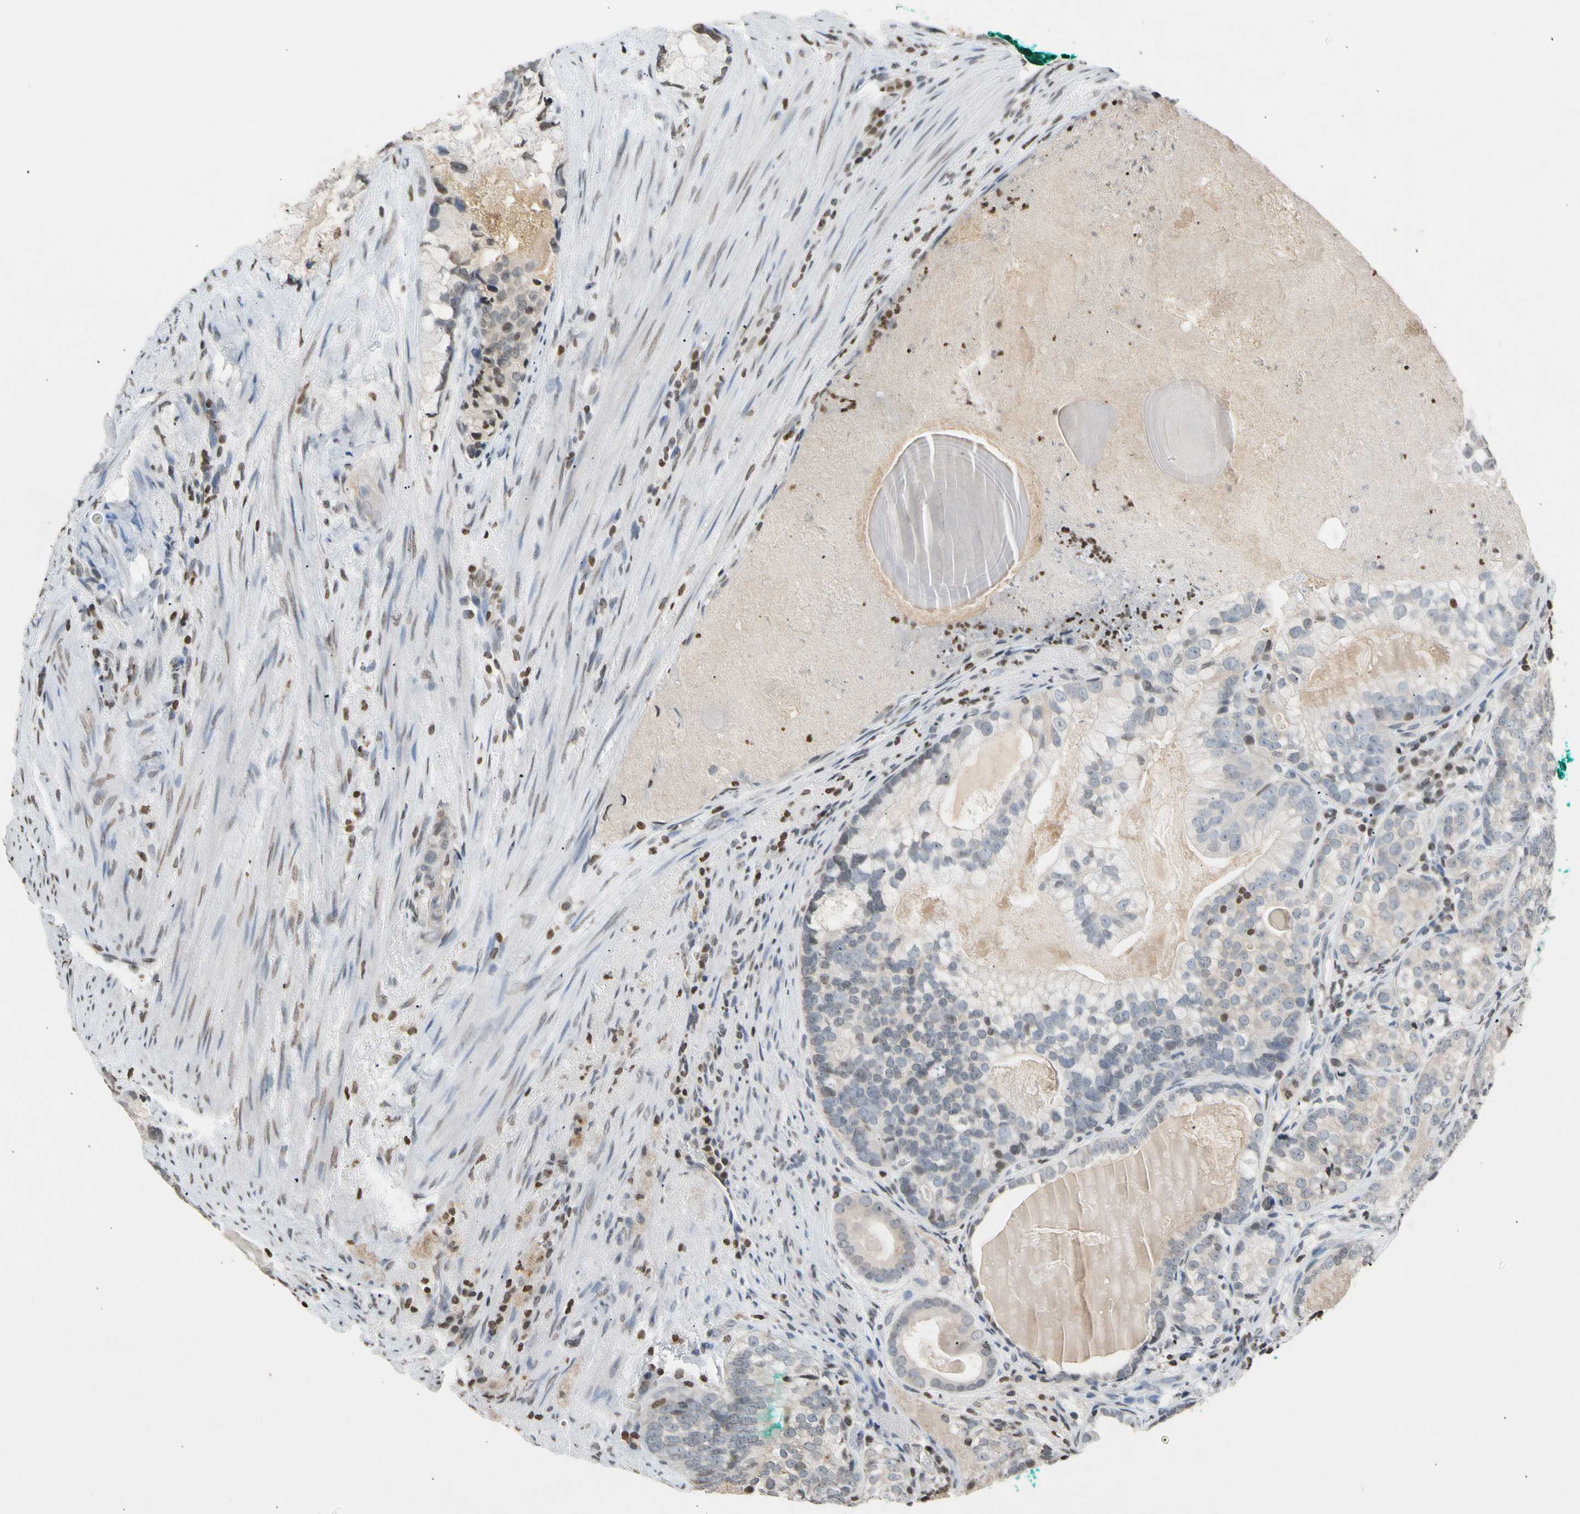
{"staining": {"intensity": "weak", "quantity": "25%-75%", "location": "cytoplasmic/membranous"}, "tissue": "prostate cancer", "cell_type": "Tumor cells", "image_type": "cancer", "snomed": [{"axis": "morphology", "description": "Adenocarcinoma, High grade"}, {"axis": "topography", "description": "Prostate"}], "caption": "Immunohistochemical staining of human prostate adenocarcinoma (high-grade) reveals low levels of weak cytoplasmic/membranous expression in approximately 25%-75% of tumor cells.", "gene": "GPX4", "patient": {"sex": "male", "age": 66}}